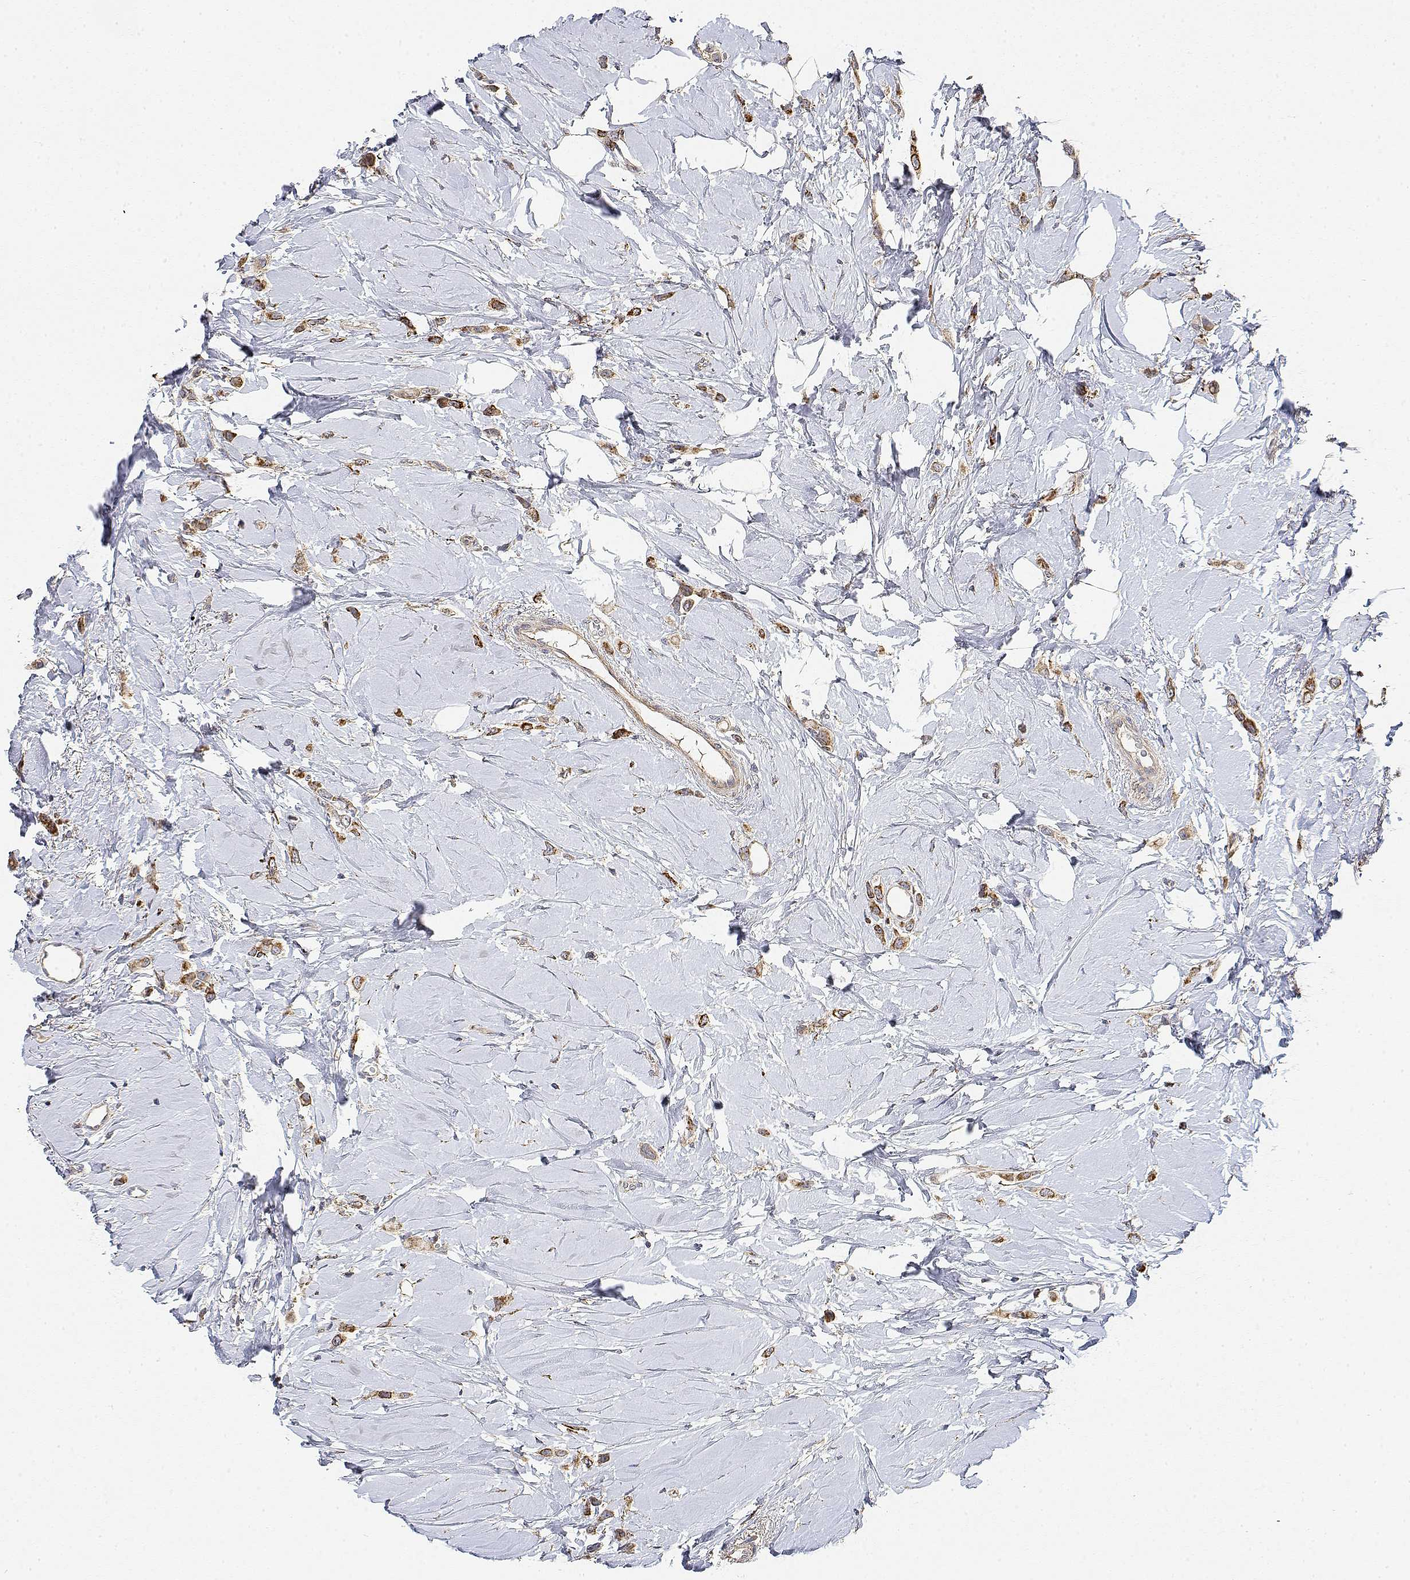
{"staining": {"intensity": "moderate", "quantity": ">75%", "location": "cytoplasmic/membranous"}, "tissue": "breast cancer", "cell_type": "Tumor cells", "image_type": "cancer", "snomed": [{"axis": "morphology", "description": "Lobular carcinoma"}, {"axis": "topography", "description": "Breast"}], "caption": "Human breast lobular carcinoma stained for a protein (brown) reveals moderate cytoplasmic/membranous positive positivity in about >75% of tumor cells.", "gene": "LONRF3", "patient": {"sex": "female", "age": 66}}